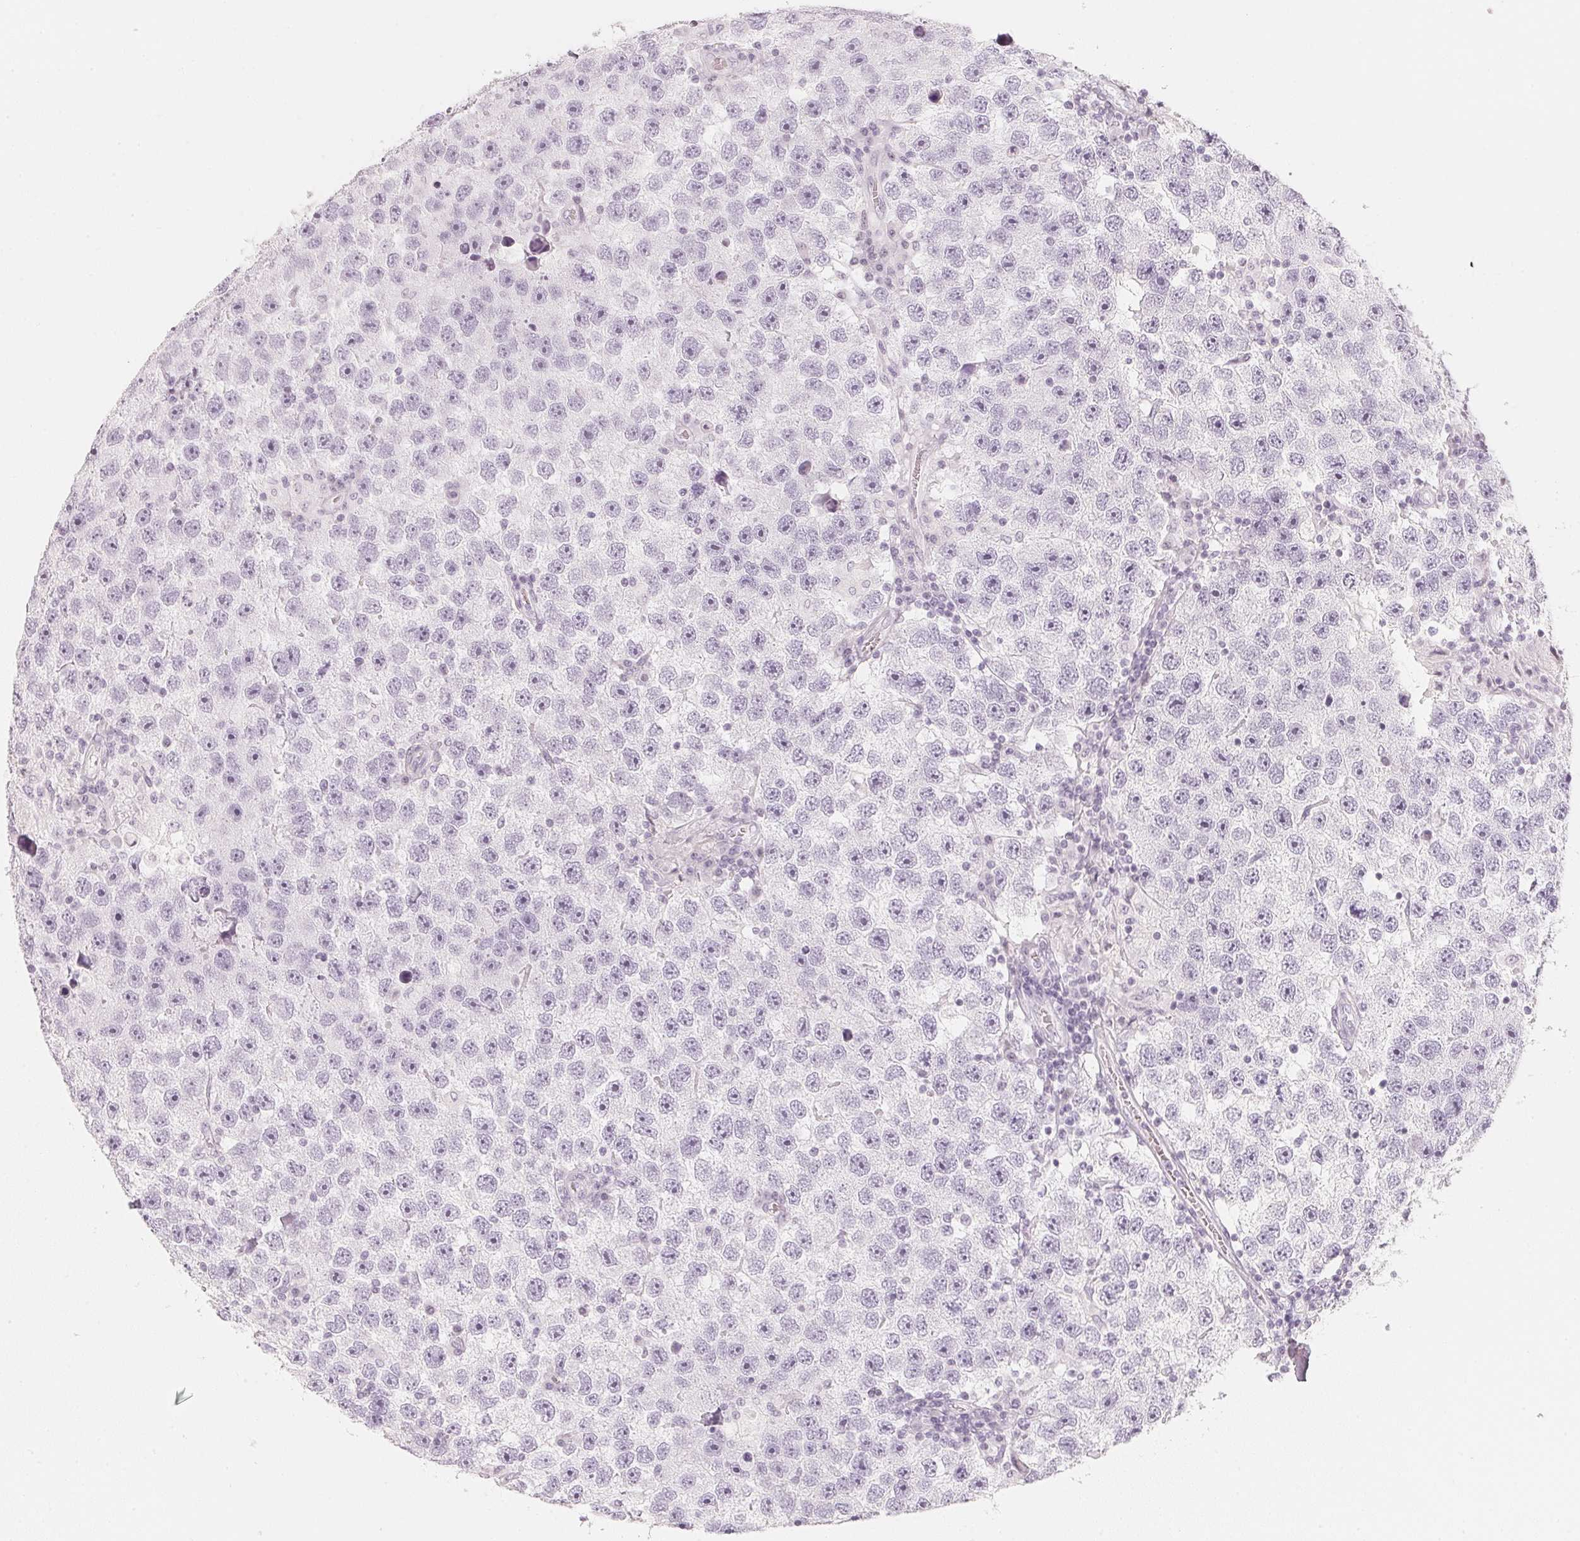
{"staining": {"intensity": "negative", "quantity": "none", "location": "none"}, "tissue": "testis cancer", "cell_type": "Tumor cells", "image_type": "cancer", "snomed": [{"axis": "morphology", "description": "Seminoma, NOS"}, {"axis": "topography", "description": "Testis"}], "caption": "An IHC histopathology image of testis cancer (seminoma) is shown. There is no staining in tumor cells of testis cancer (seminoma).", "gene": "SLC22A8", "patient": {"sex": "male", "age": 26}}